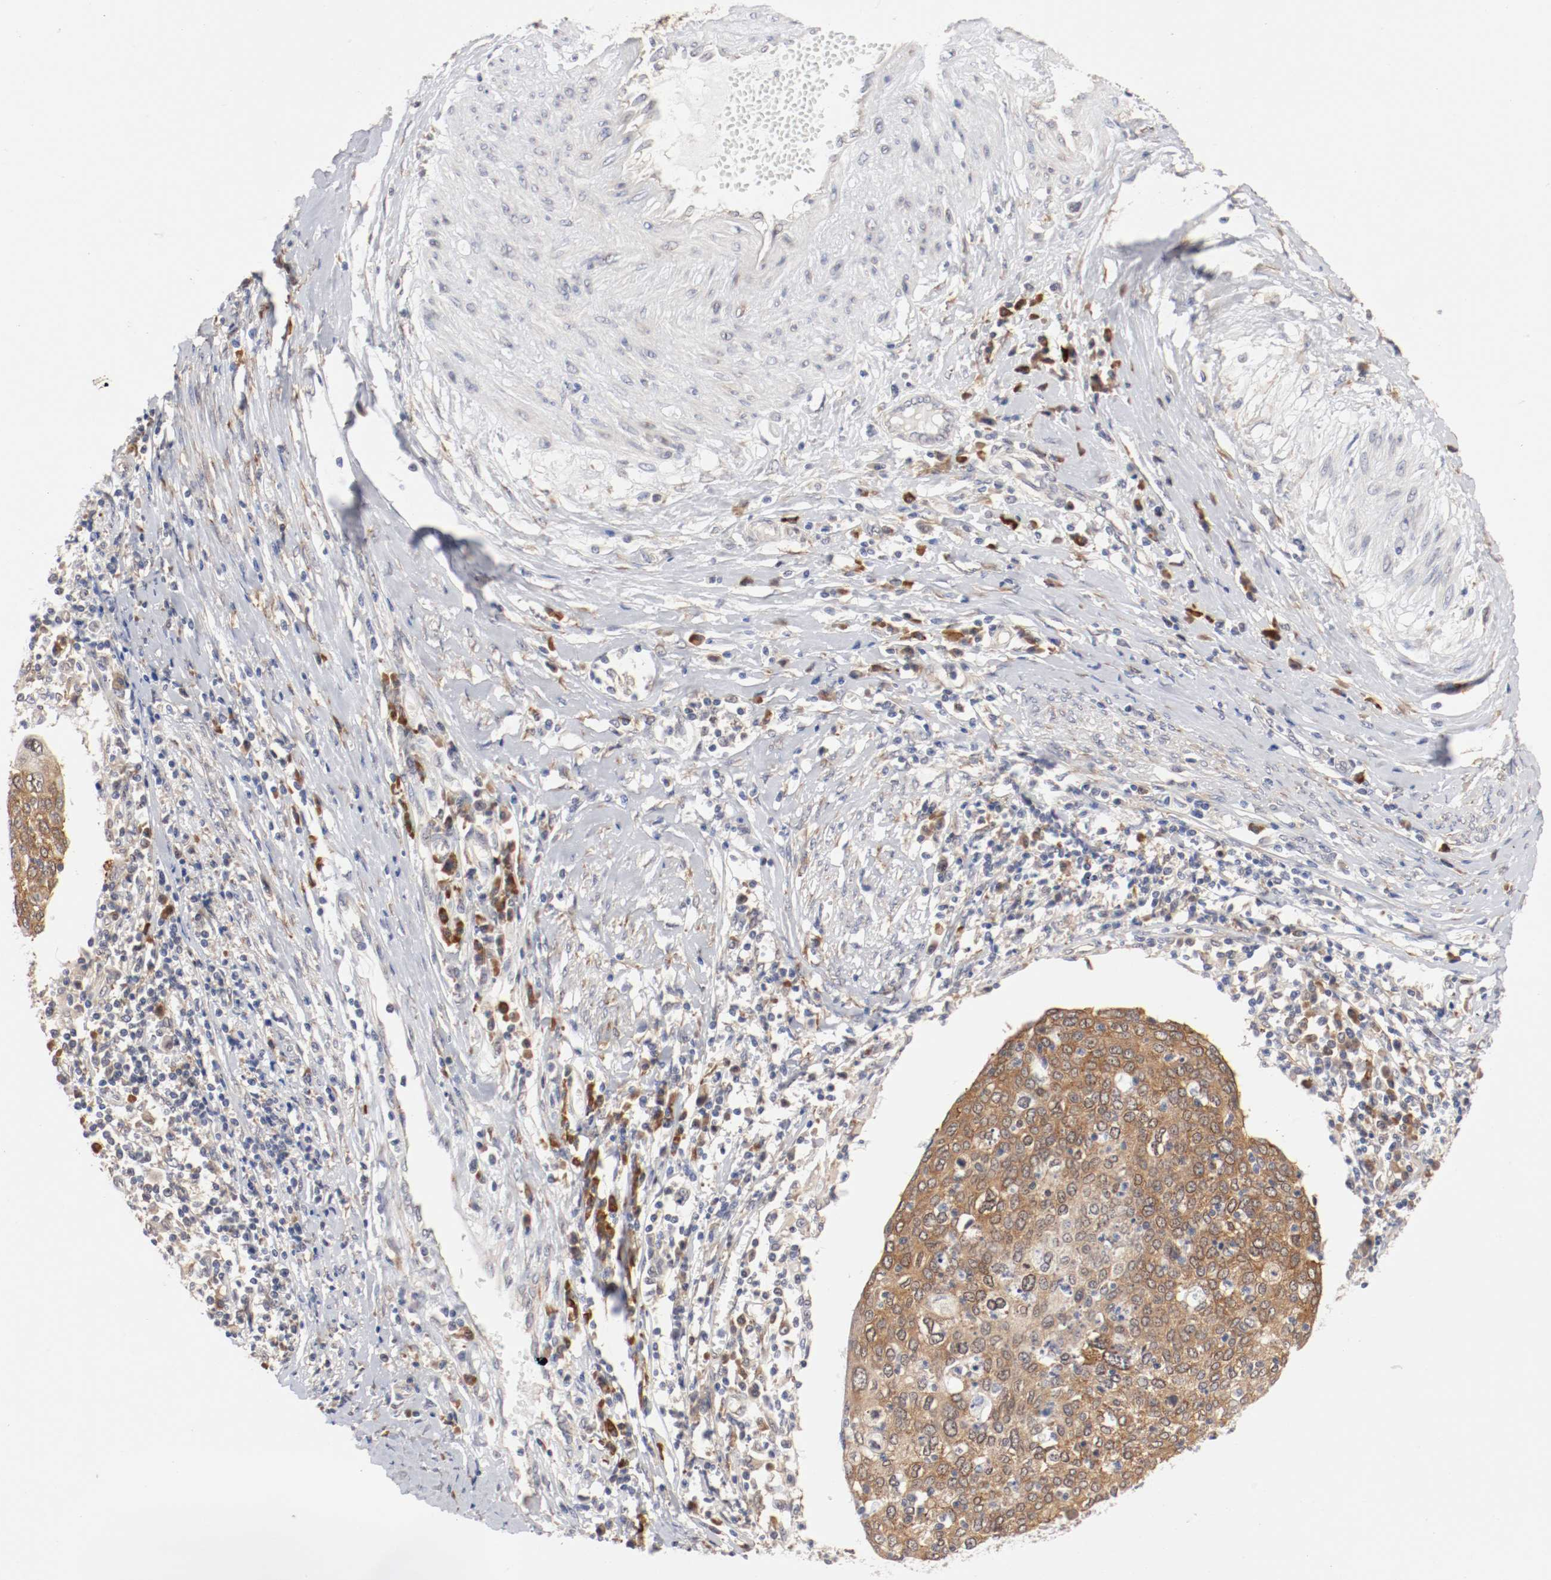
{"staining": {"intensity": "moderate", "quantity": ">75%", "location": "cytoplasmic/membranous"}, "tissue": "cervical cancer", "cell_type": "Tumor cells", "image_type": "cancer", "snomed": [{"axis": "morphology", "description": "Squamous cell carcinoma, NOS"}, {"axis": "topography", "description": "Cervix"}], "caption": "Cervical squamous cell carcinoma tissue displays moderate cytoplasmic/membranous expression in approximately >75% of tumor cells, visualized by immunohistochemistry.", "gene": "FKBP3", "patient": {"sex": "female", "age": 40}}